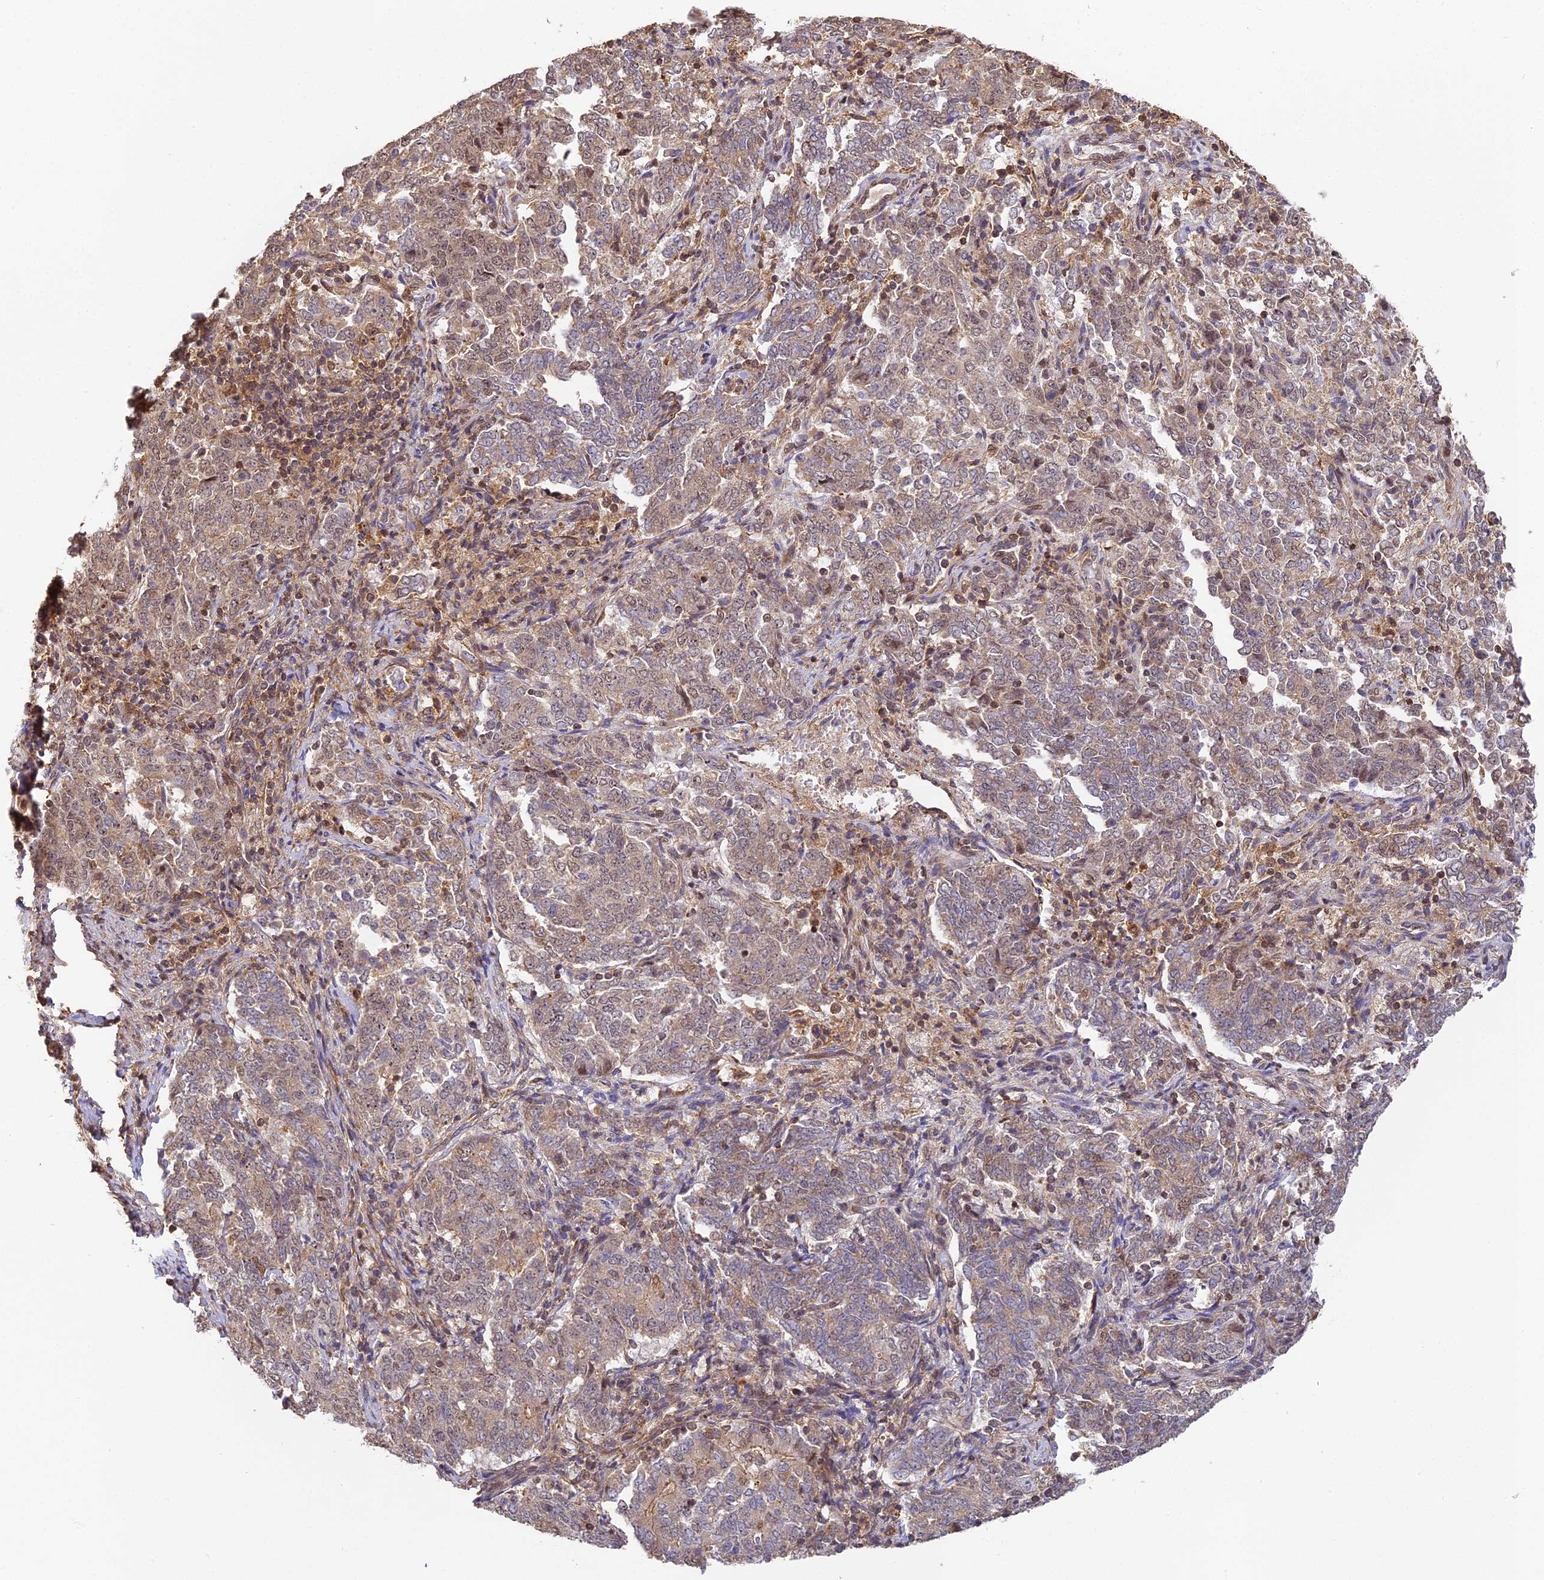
{"staining": {"intensity": "weak", "quantity": "25%-75%", "location": "cytoplasmic/membranous,nuclear"}, "tissue": "endometrial cancer", "cell_type": "Tumor cells", "image_type": "cancer", "snomed": [{"axis": "morphology", "description": "Adenocarcinoma, NOS"}, {"axis": "topography", "description": "Endometrium"}], "caption": "Immunohistochemical staining of endometrial cancer shows low levels of weak cytoplasmic/membranous and nuclear protein expression in about 25%-75% of tumor cells. (brown staining indicates protein expression, while blue staining denotes nuclei).", "gene": "ZNF443", "patient": {"sex": "female", "age": 80}}